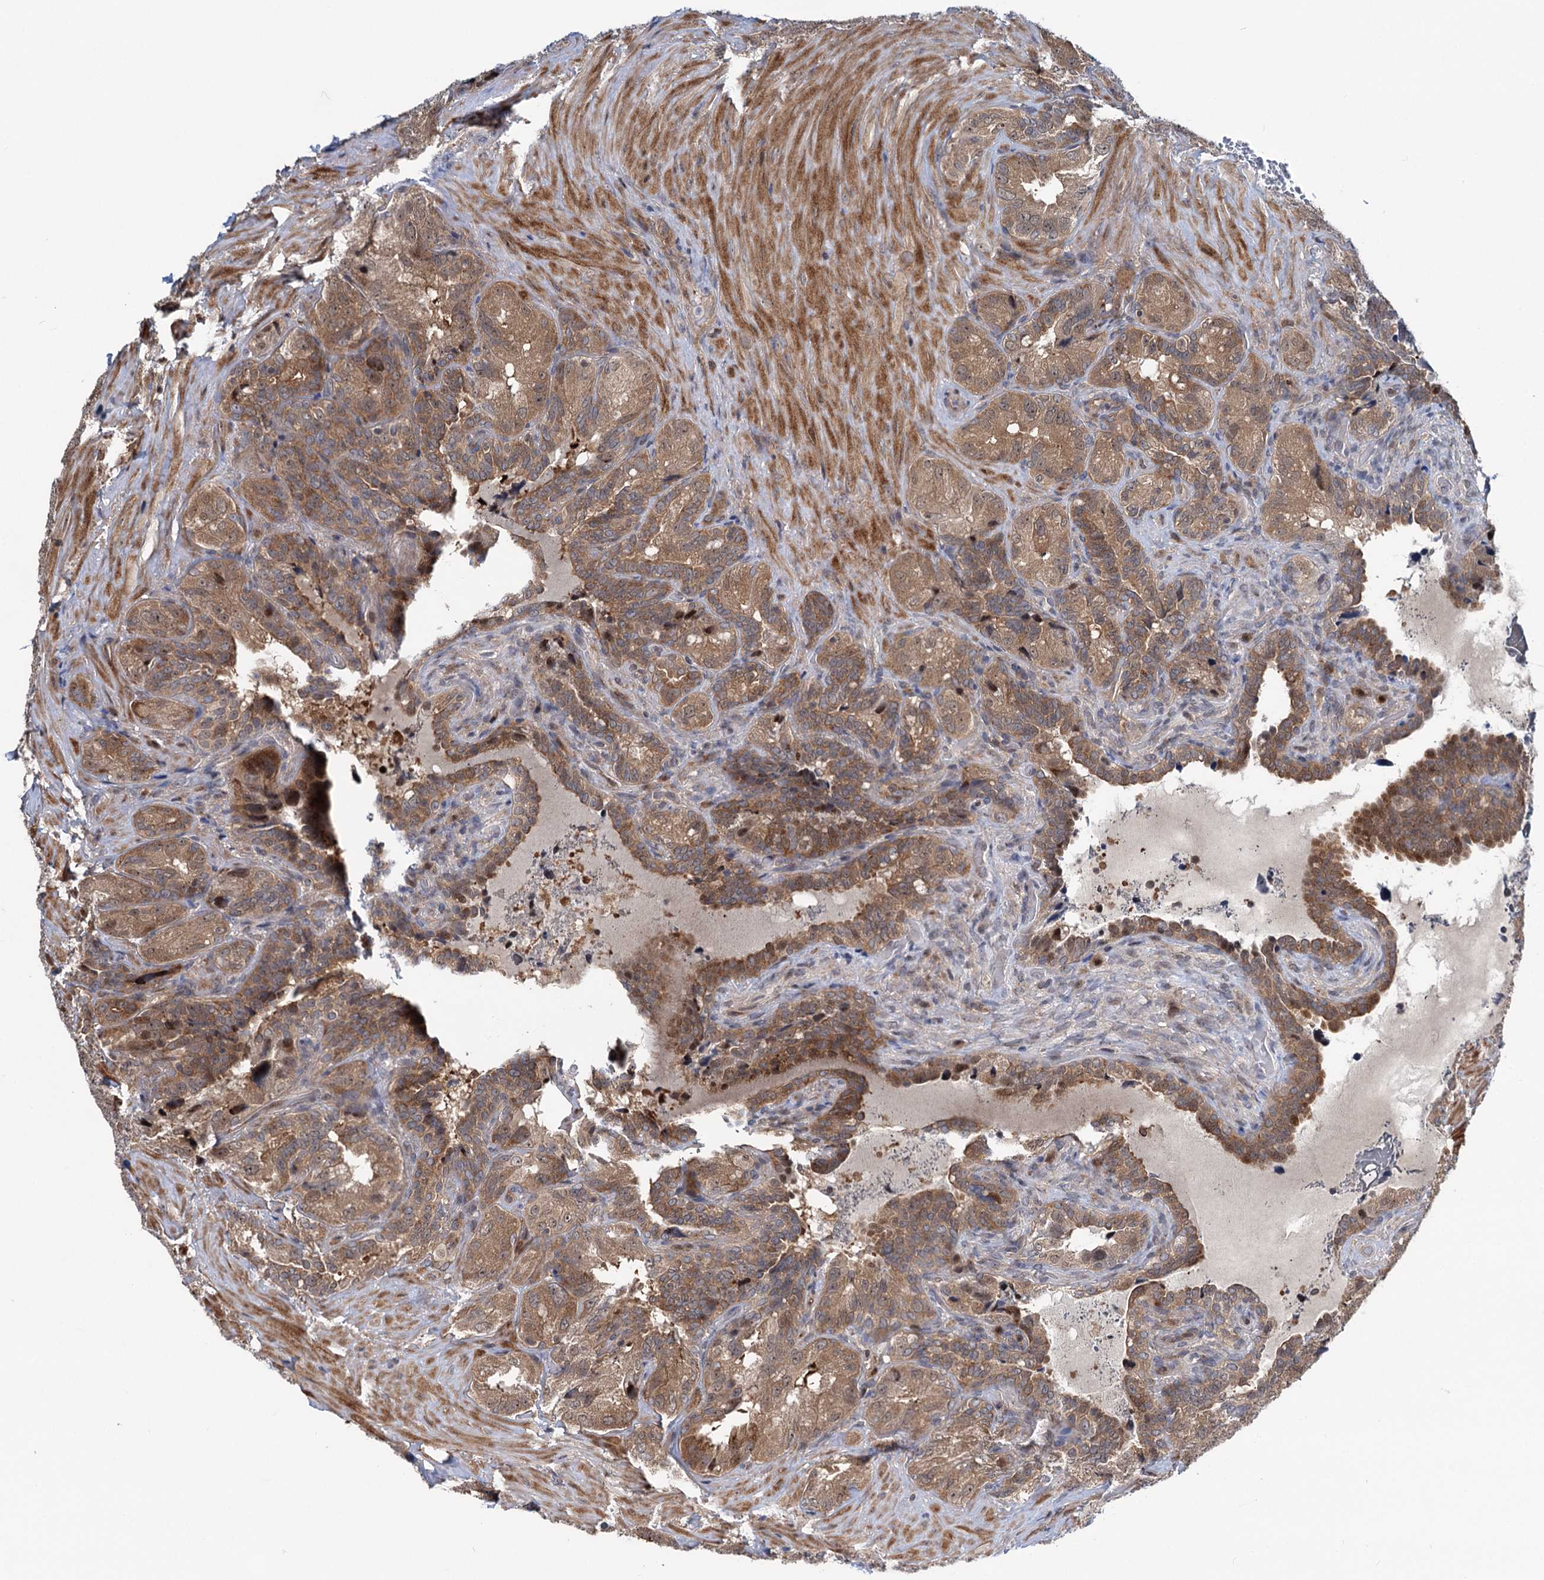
{"staining": {"intensity": "moderate", "quantity": ">75%", "location": "cytoplasmic/membranous"}, "tissue": "seminal vesicle", "cell_type": "Glandular cells", "image_type": "normal", "snomed": [{"axis": "morphology", "description": "Normal tissue, NOS"}, {"axis": "topography", "description": "Seminal veicle"}, {"axis": "topography", "description": "Peripheral nerve tissue"}], "caption": "Protein staining of unremarkable seminal vesicle exhibits moderate cytoplasmic/membranous staining in about >75% of glandular cells.", "gene": "GPBP1", "patient": {"sex": "male", "age": 67}}